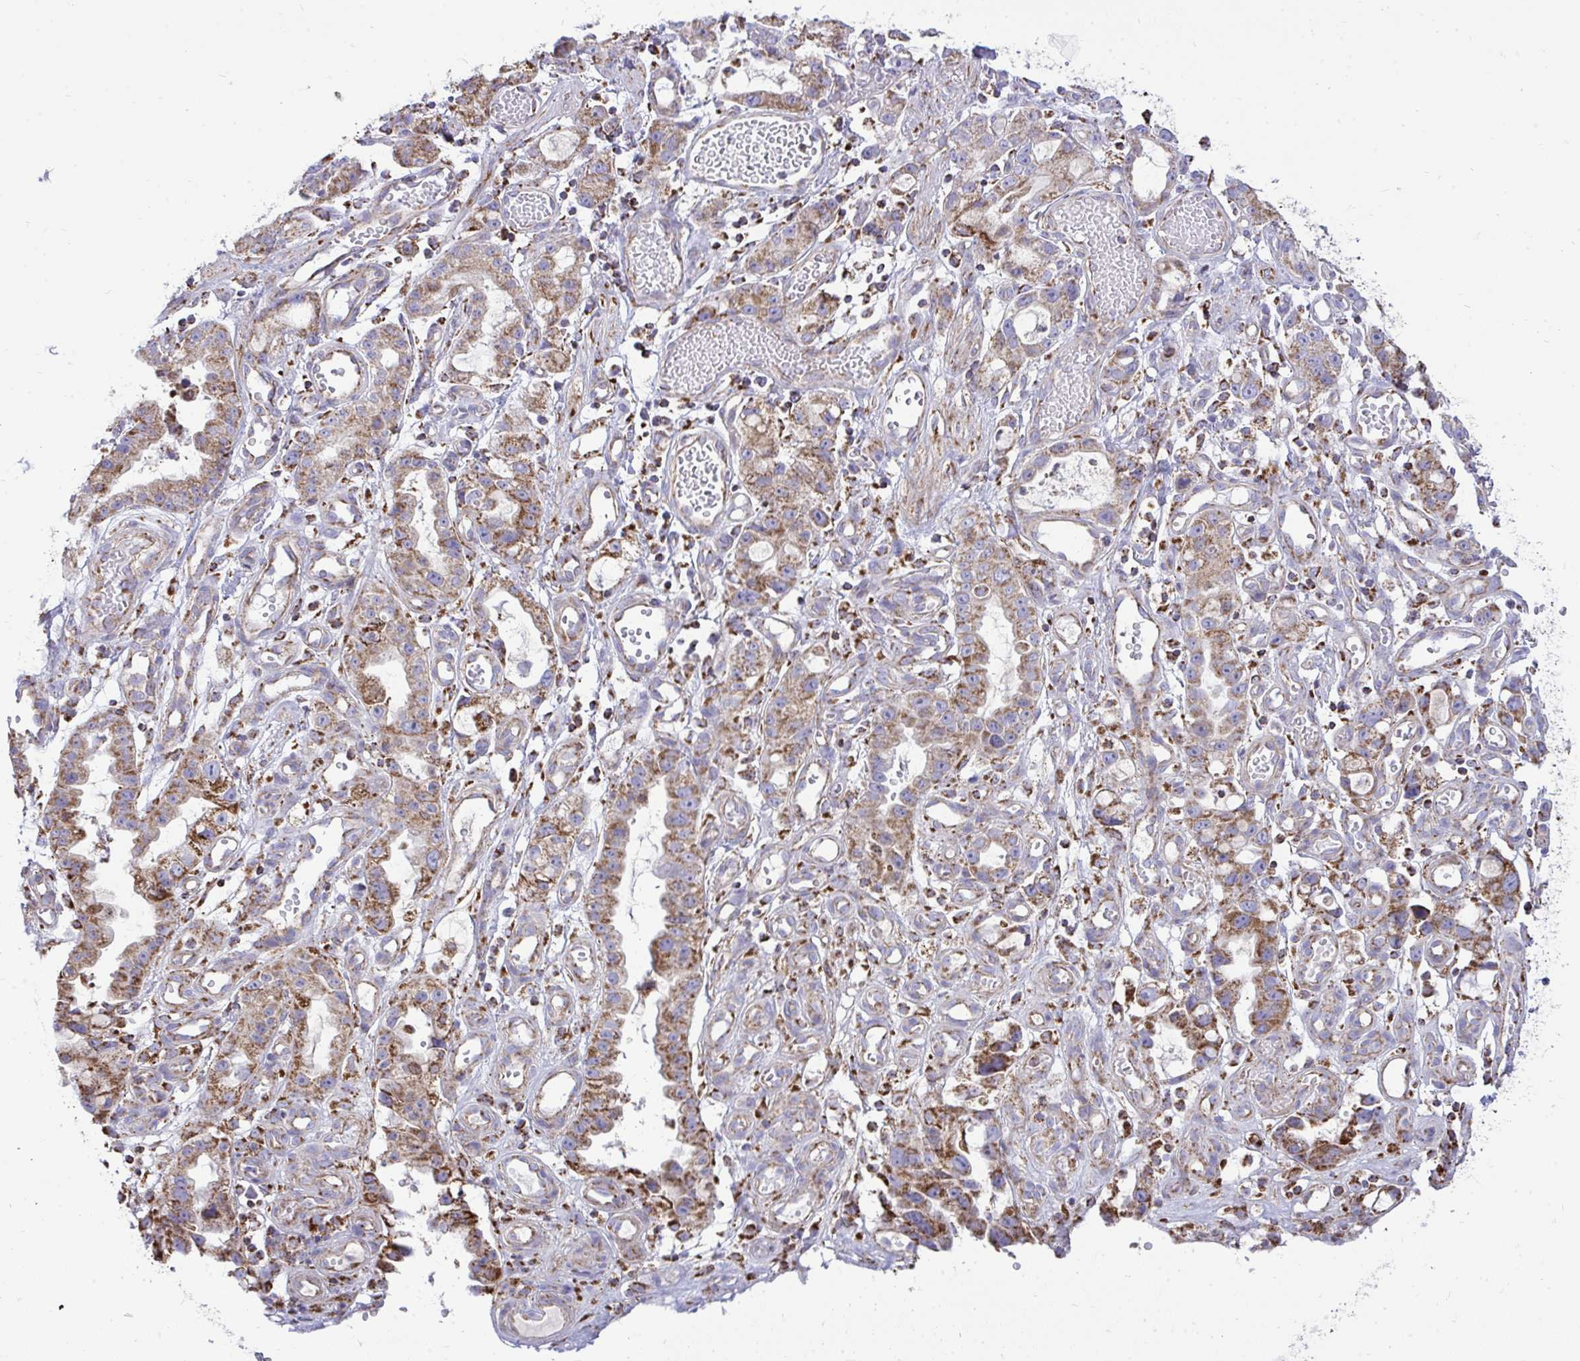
{"staining": {"intensity": "strong", "quantity": "25%-75%", "location": "cytoplasmic/membranous"}, "tissue": "stomach cancer", "cell_type": "Tumor cells", "image_type": "cancer", "snomed": [{"axis": "morphology", "description": "Adenocarcinoma, NOS"}, {"axis": "topography", "description": "Stomach"}], "caption": "Stomach cancer tissue demonstrates strong cytoplasmic/membranous staining in about 25%-75% of tumor cells, visualized by immunohistochemistry.", "gene": "SPTBN2", "patient": {"sex": "male", "age": 55}}